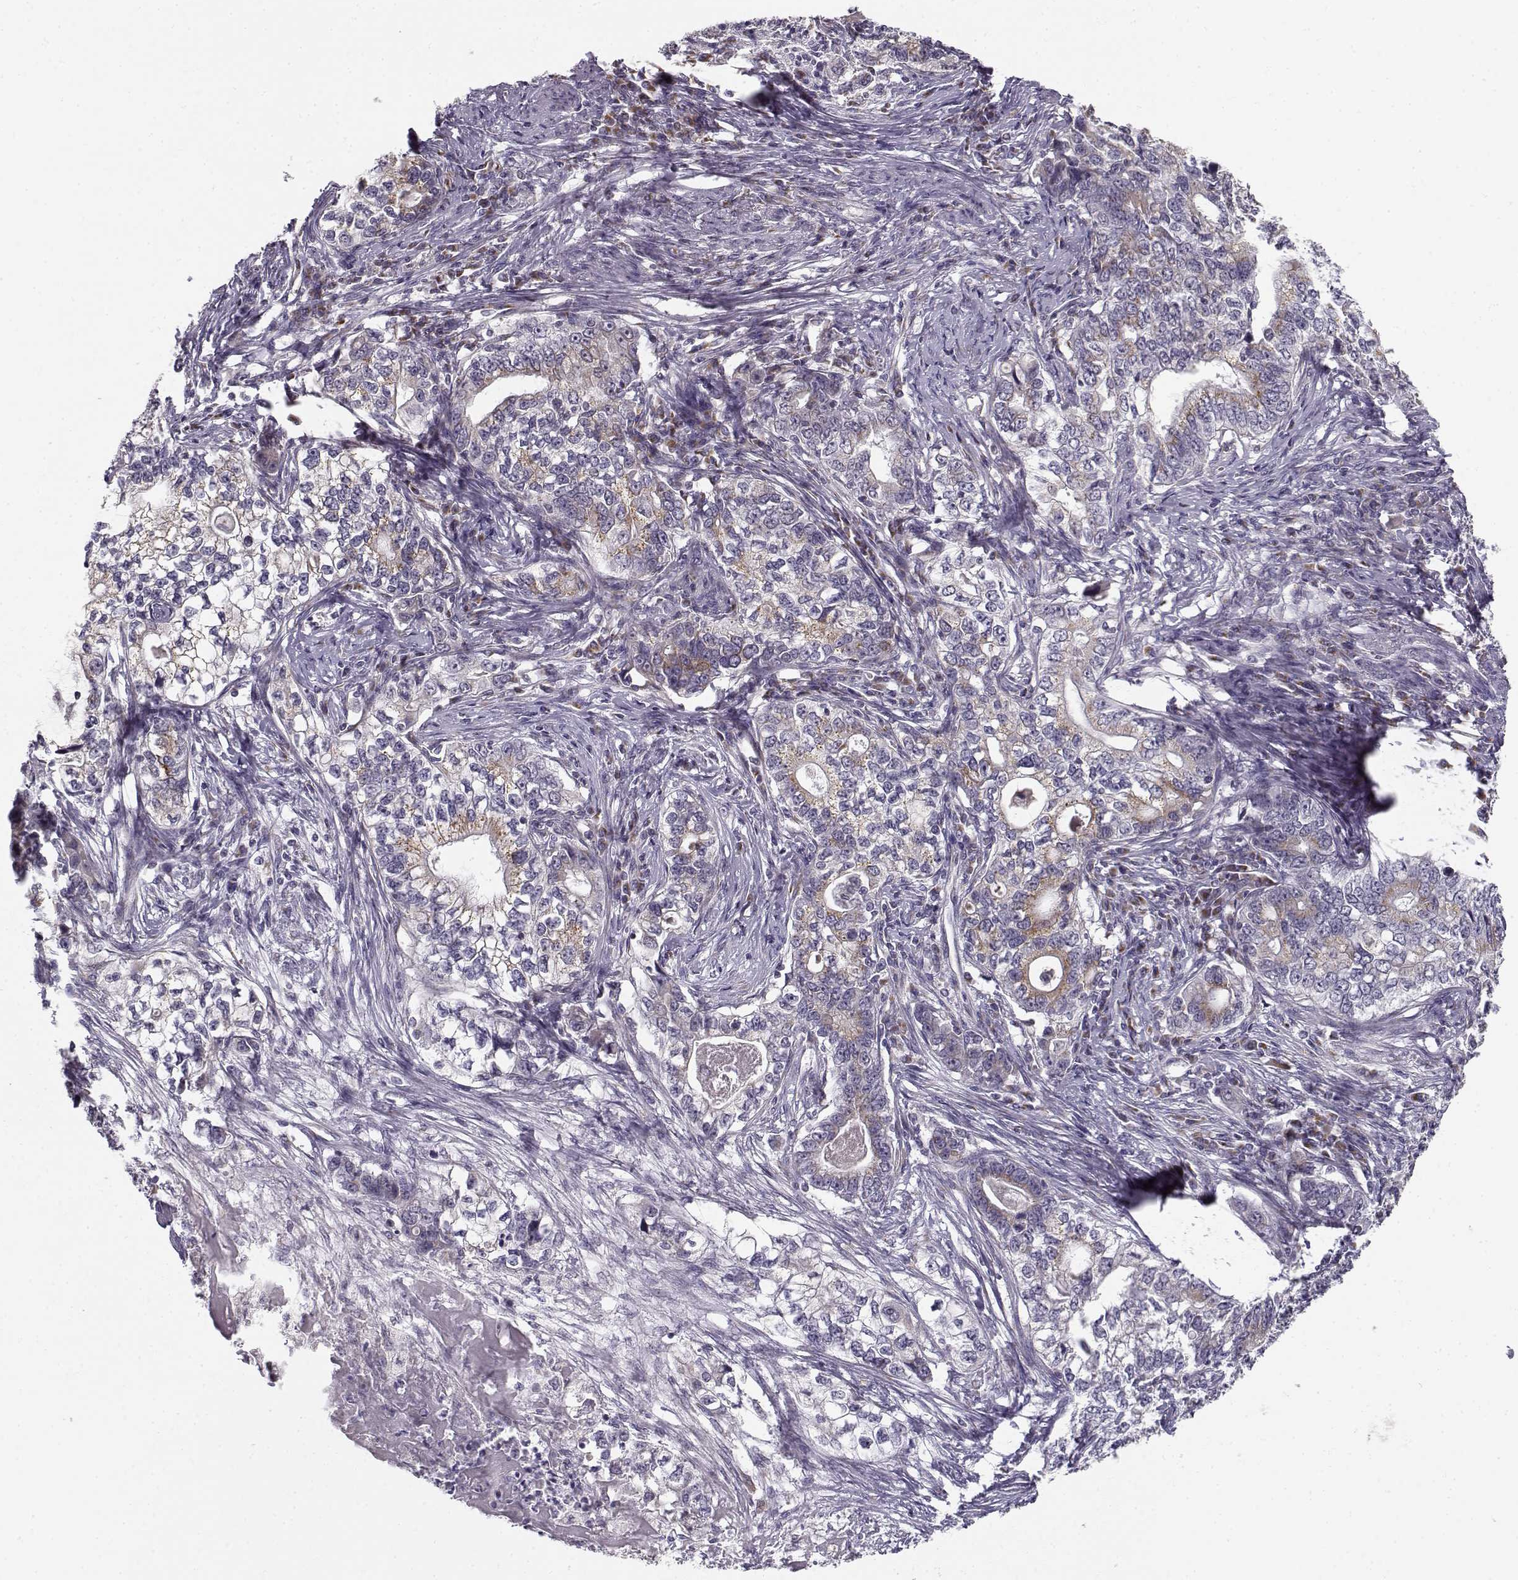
{"staining": {"intensity": "weak", "quantity": ">75%", "location": "cytoplasmic/membranous"}, "tissue": "stomach cancer", "cell_type": "Tumor cells", "image_type": "cancer", "snomed": [{"axis": "morphology", "description": "Adenocarcinoma, NOS"}, {"axis": "topography", "description": "Stomach, lower"}], "caption": "Brown immunohistochemical staining in stomach adenocarcinoma demonstrates weak cytoplasmic/membranous positivity in about >75% of tumor cells. (Stains: DAB in brown, nuclei in blue, Microscopy: brightfield microscopy at high magnification).", "gene": "SLC4A5", "patient": {"sex": "female", "age": 72}}